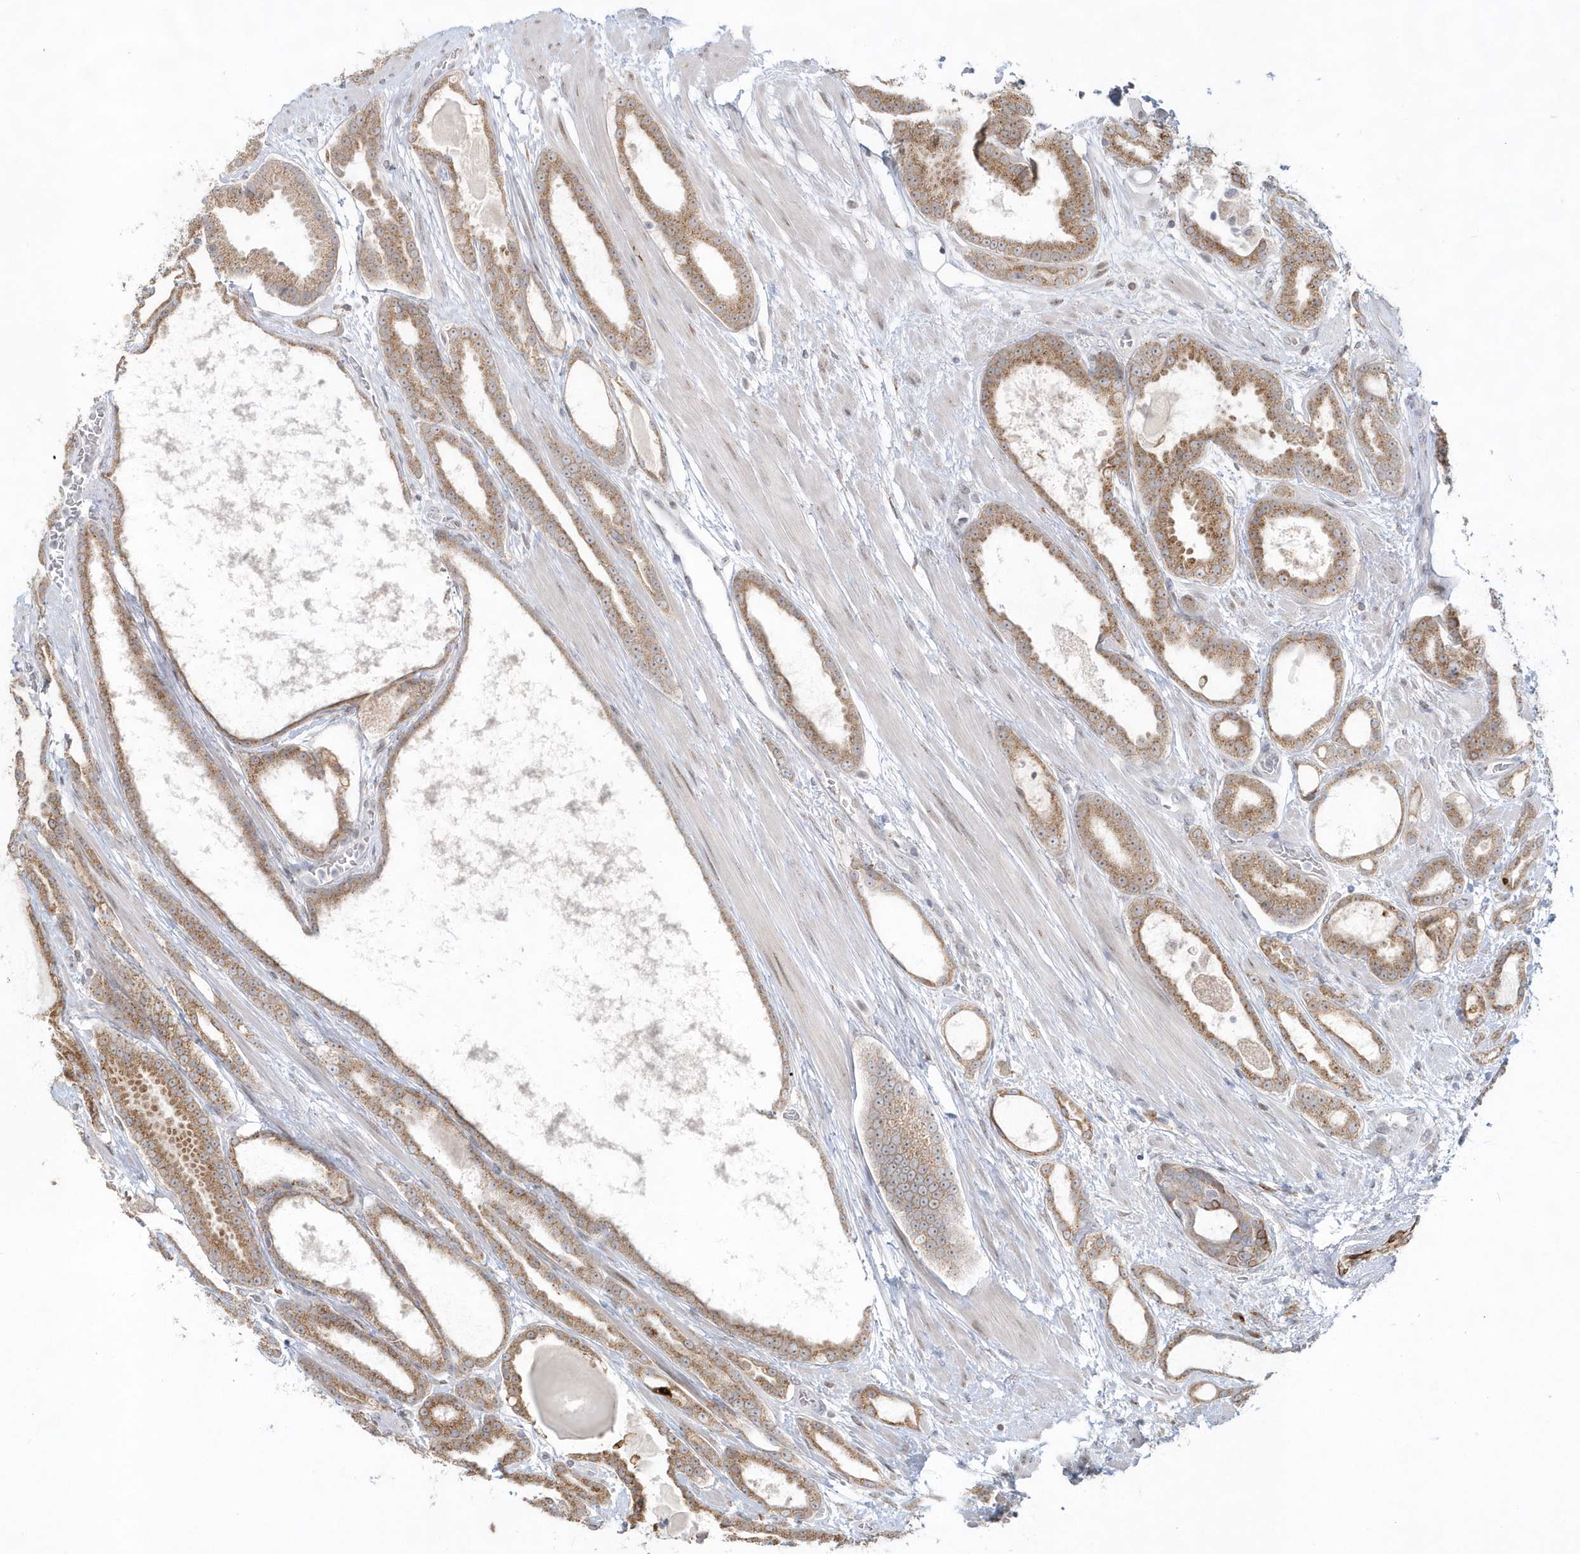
{"staining": {"intensity": "moderate", "quantity": "25%-75%", "location": "cytoplasmic/membranous"}, "tissue": "prostate cancer", "cell_type": "Tumor cells", "image_type": "cancer", "snomed": [{"axis": "morphology", "description": "Adenocarcinoma, High grade"}, {"axis": "topography", "description": "Prostate"}], "caption": "Immunohistochemistry (IHC) staining of adenocarcinoma (high-grade) (prostate), which exhibits medium levels of moderate cytoplasmic/membranous positivity in approximately 25%-75% of tumor cells indicating moderate cytoplasmic/membranous protein expression. The staining was performed using DAB (brown) for protein detection and nuclei were counterstained in hematoxylin (blue).", "gene": "DHFR", "patient": {"sex": "male", "age": 60}}